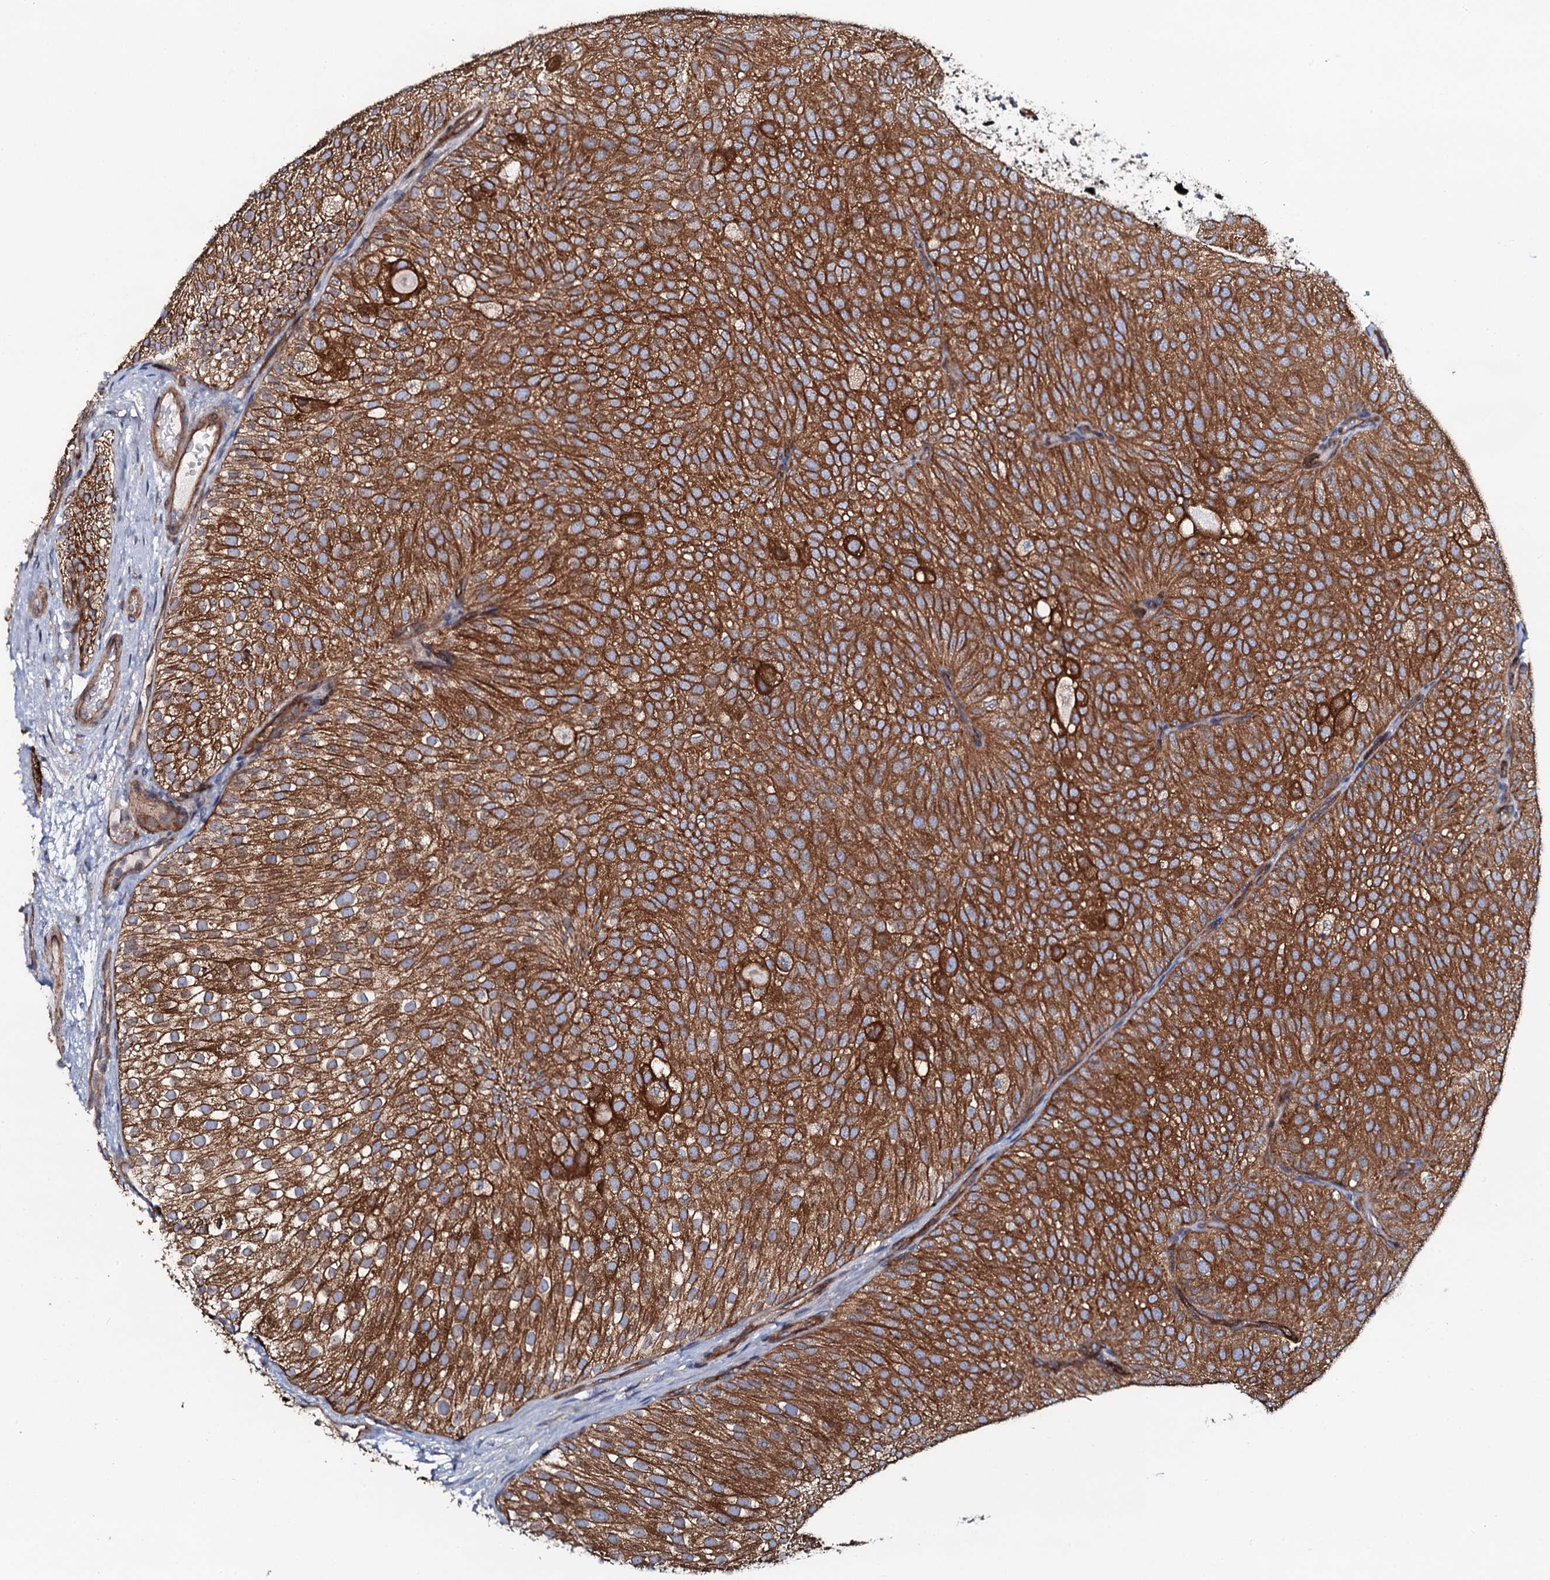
{"staining": {"intensity": "moderate", "quantity": ">75%", "location": "cytoplasmic/membranous"}, "tissue": "urothelial cancer", "cell_type": "Tumor cells", "image_type": "cancer", "snomed": [{"axis": "morphology", "description": "Urothelial carcinoma, Low grade"}, {"axis": "topography", "description": "Urinary bladder"}], "caption": "Protein expression analysis of urothelial cancer shows moderate cytoplasmic/membranous staining in approximately >75% of tumor cells.", "gene": "TMEM151A", "patient": {"sex": "male", "age": 78}}